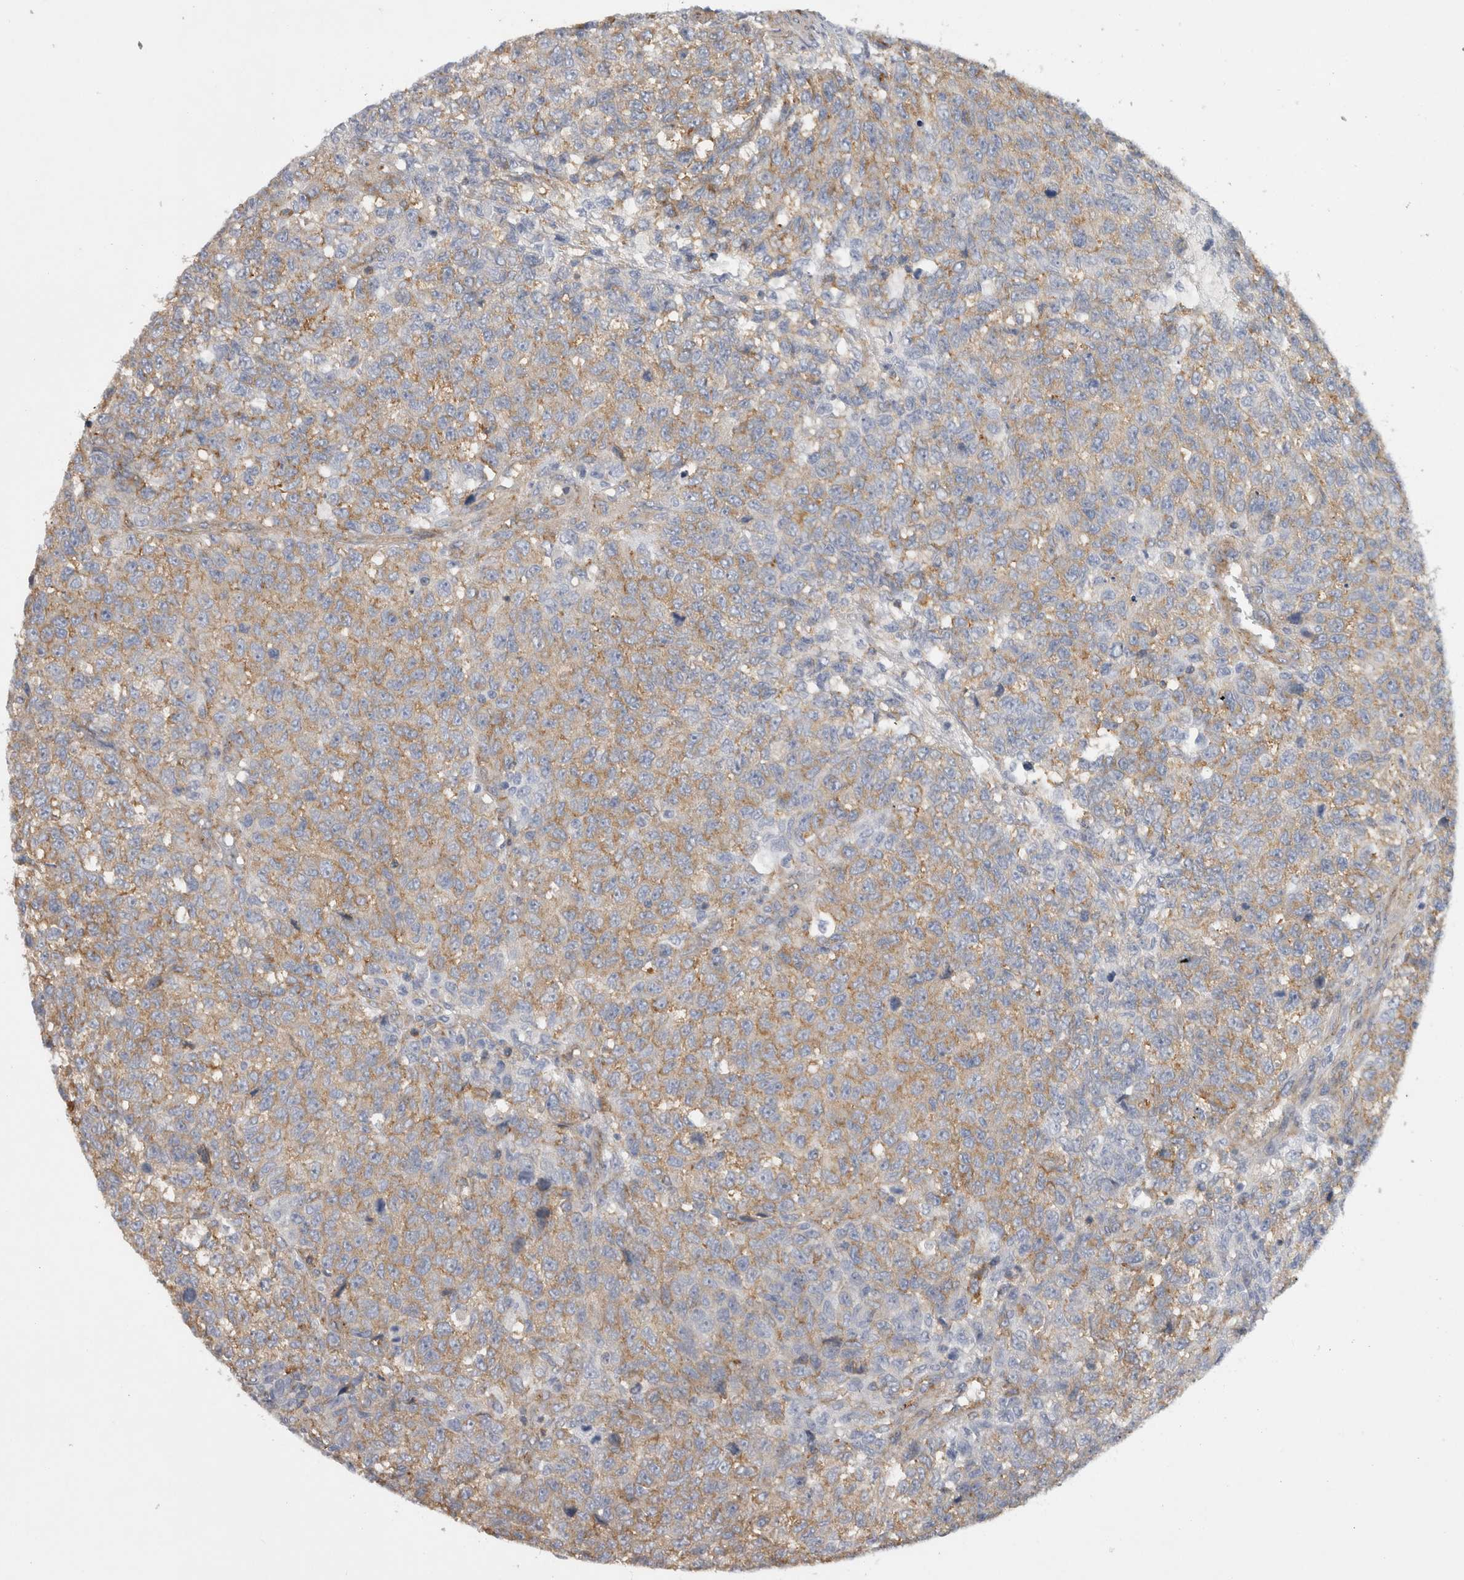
{"staining": {"intensity": "weak", "quantity": ">75%", "location": "cytoplasmic/membranous"}, "tissue": "testis cancer", "cell_type": "Tumor cells", "image_type": "cancer", "snomed": [{"axis": "morphology", "description": "Seminoma, NOS"}, {"axis": "topography", "description": "Testis"}], "caption": "Immunohistochemistry (DAB (3,3'-diaminobenzidine)) staining of testis cancer demonstrates weak cytoplasmic/membranous protein positivity in about >75% of tumor cells. The staining was performed using DAB (3,3'-diaminobenzidine), with brown indicating positive protein expression. Nuclei are stained blue with hematoxylin.", "gene": "ATXN3", "patient": {"sex": "male", "age": 59}}